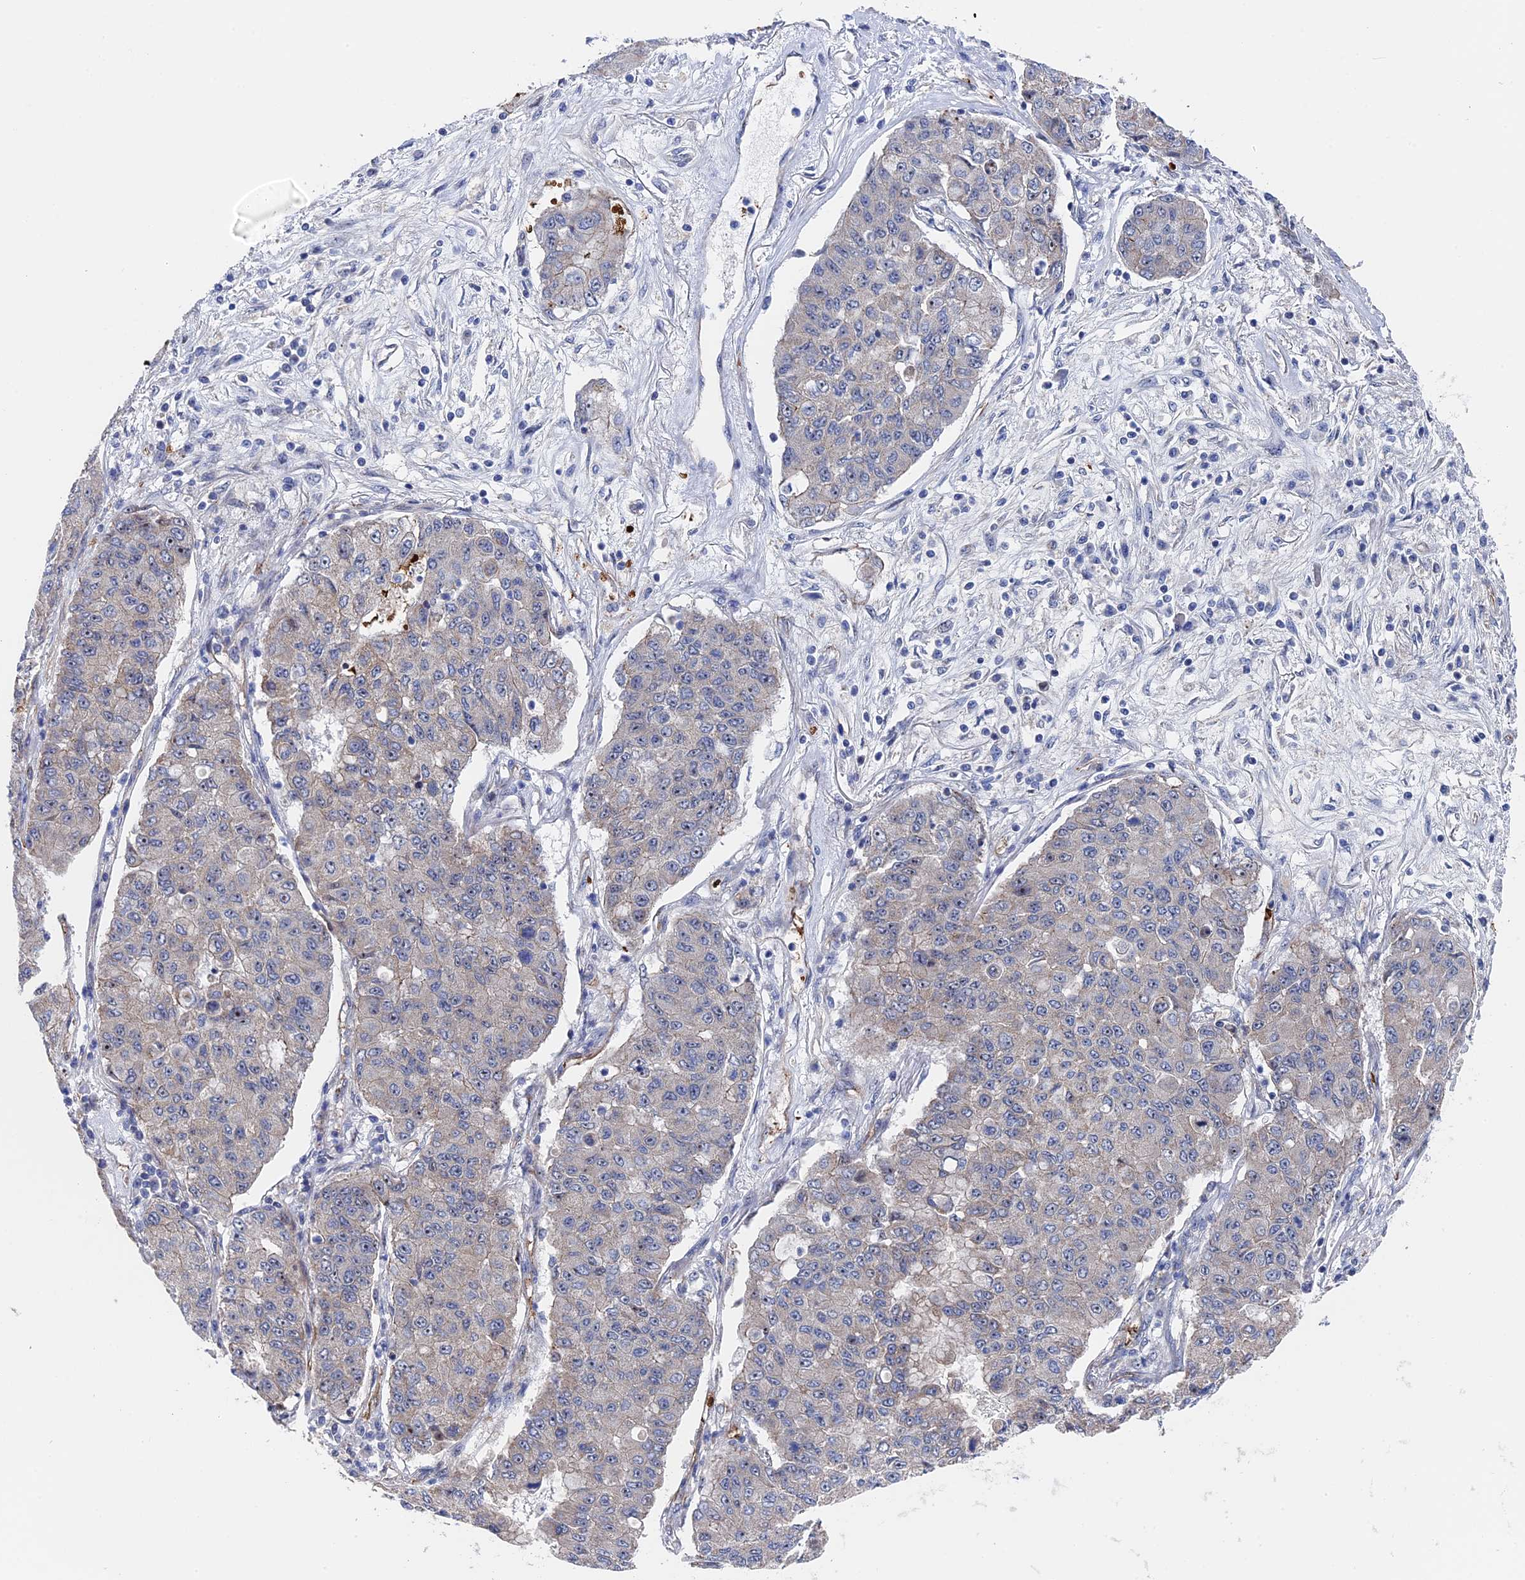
{"staining": {"intensity": "weak", "quantity": "<25%", "location": "cytoplasmic/membranous"}, "tissue": "lung cancer", "cell_type": "Tumor cells", "image_type": "cancer", "snomed": [{"axis": "morphology", "description": "Squamous cell carcinoma, NOS"}, {"axis": "topography", "description": "Lung"}], "caption": "Tumor cells are negative for protein expression in human lung cancer (squamous cell carcinoma). (DAB (3,3'-diaminobenzidine) immunohistochemistry (IHC) with hematoxylin counter stain).", "gene": "EXOSC9", "patient": {"sex": "male", "age": 74}}